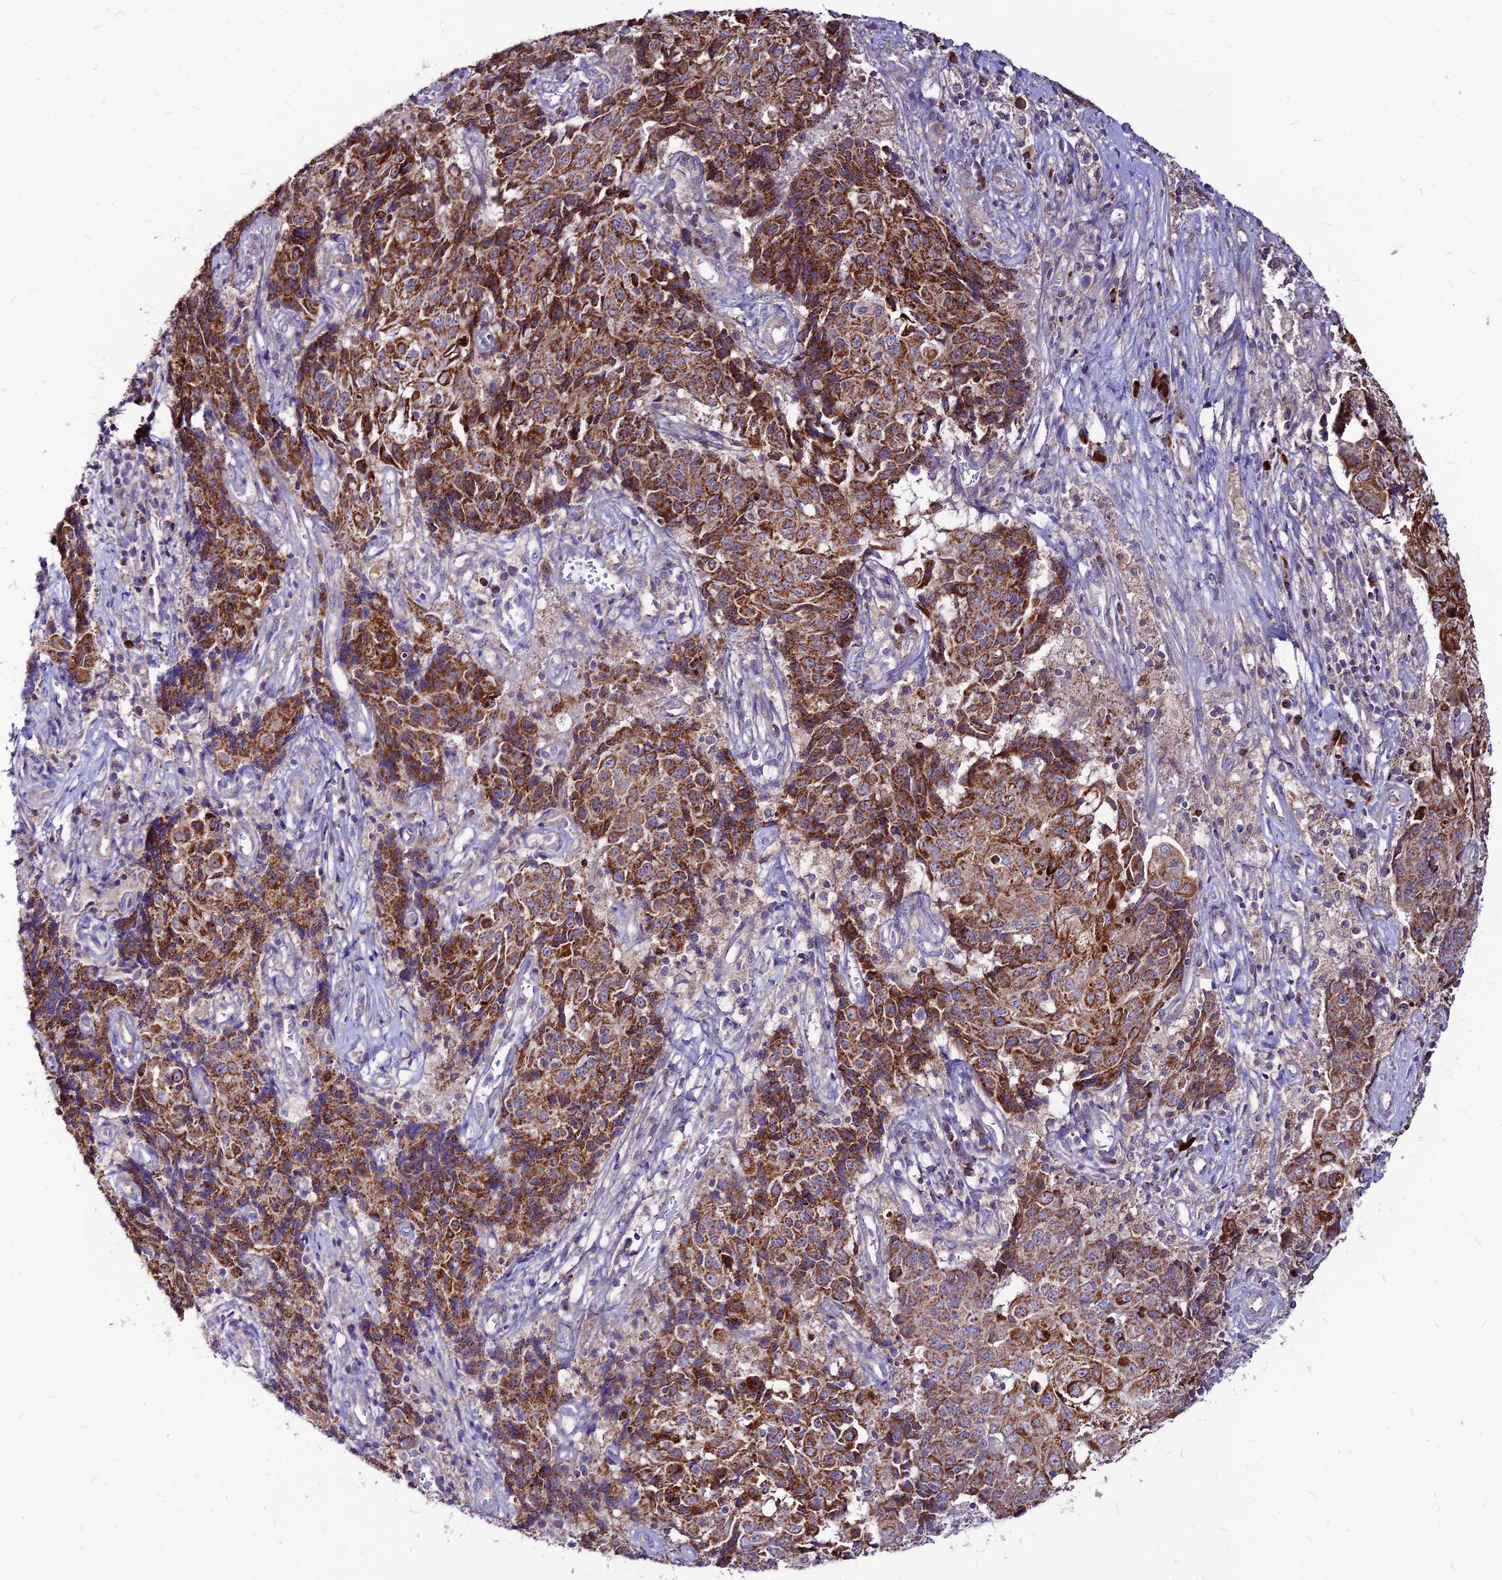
{"staining": {"intensity": "strong", "quantity": ">75%", "location": "cytoplasmic/membranous"}, "tissue": "ovarian cancer", "cell_type": "Tumor cells", "image_type": "cancer", "snomed": [{"axis": "morphology", "description": "Carcinoma, endometroid"}, {"axis": "topography", "description": "Ovary"}], "caption": "High-magnification brightfield microscopy of endometroid carcinoma (ovarian) stained with DAB (3,3'-diaminobenzidine) (brown) and counterstained with hematoxylin (blue). tumor cells exhibit strong cytoplasmic/membranous positivity is identified in approximately>75% of cells.", "gene": "ECI1", "patient": {"sex": "female", "age": 42}}